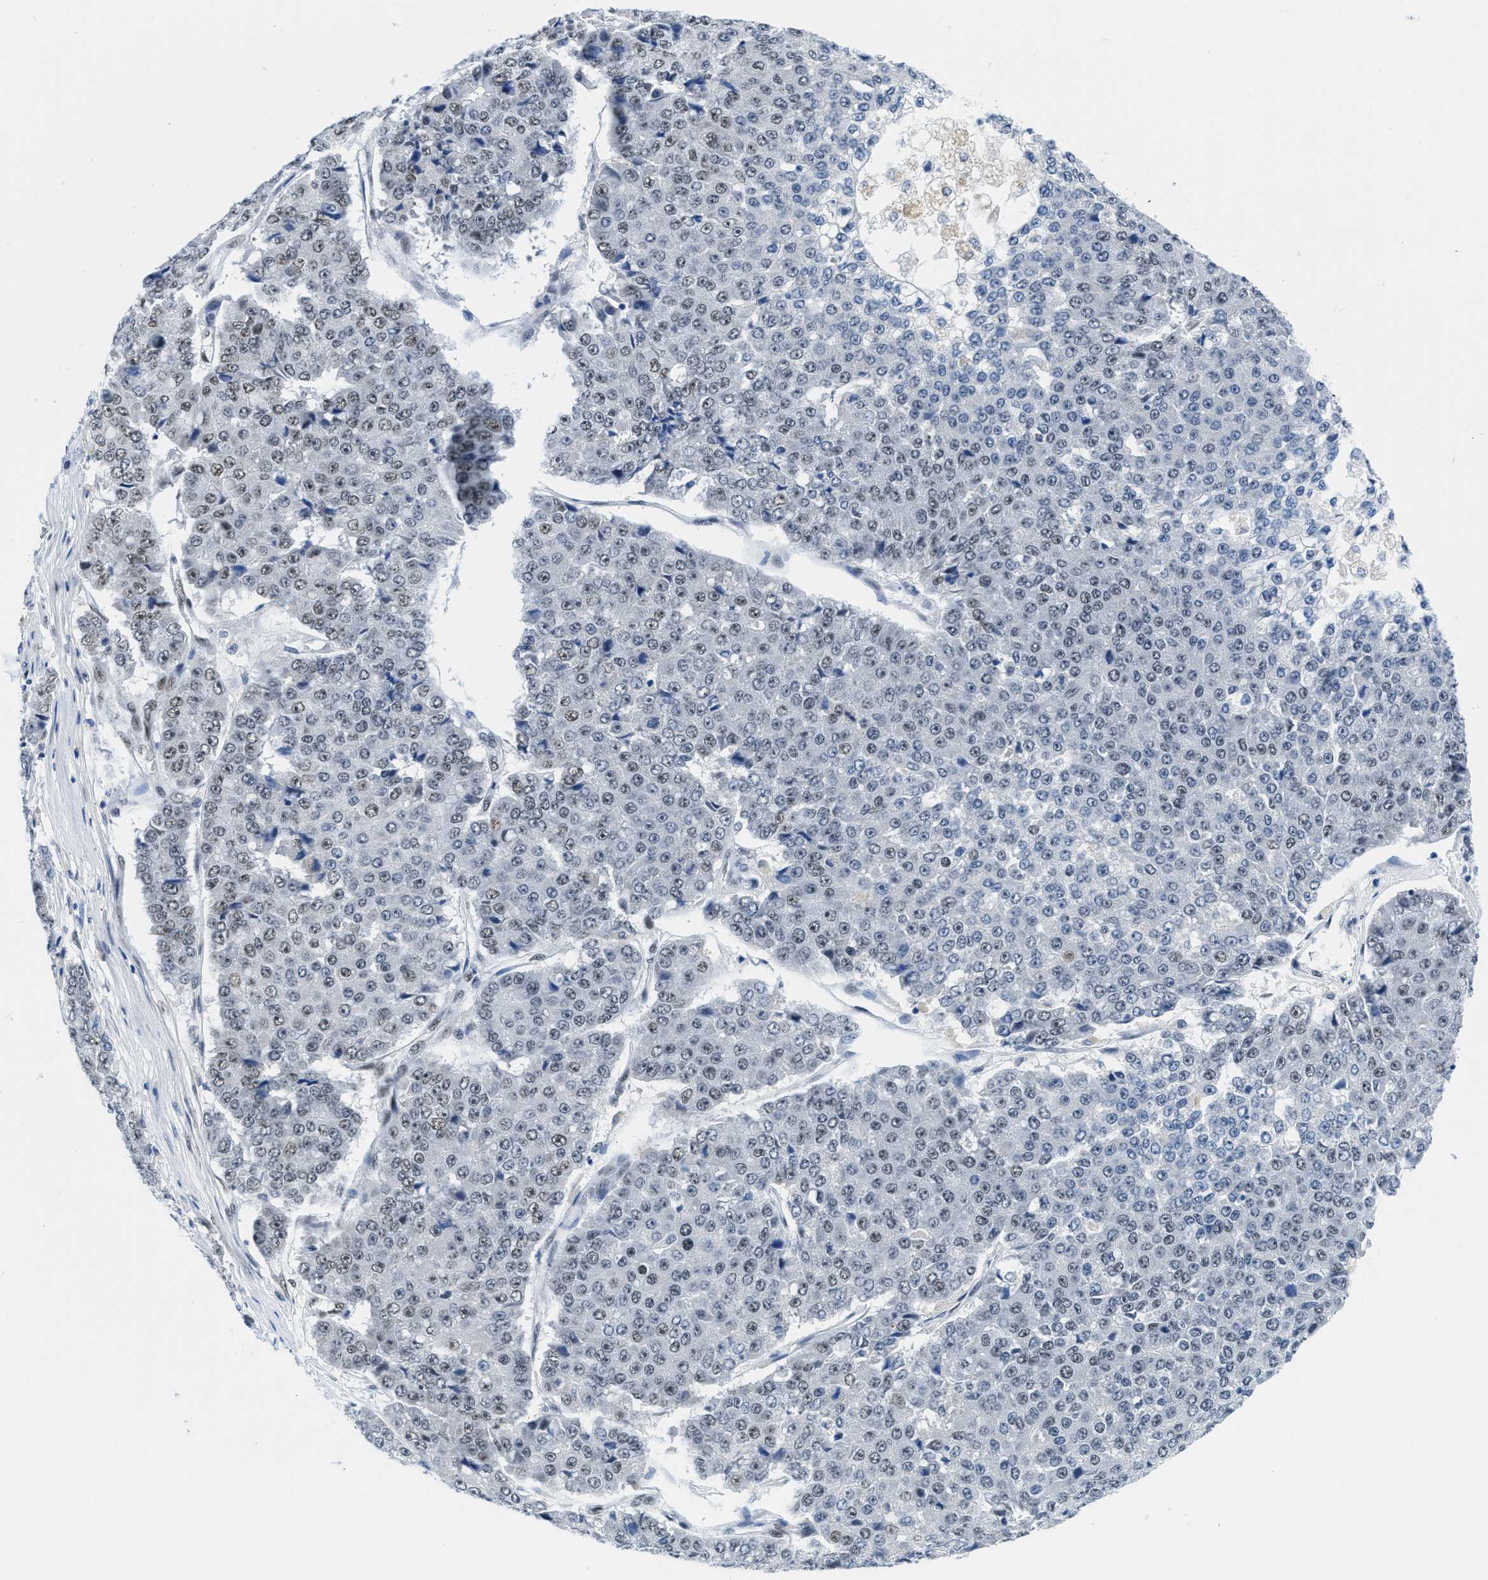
{"staining": {"intensity": "weak", "quantity": "<25%", "location": "nuclear"}, "tissue": "pancreatic cancer", "cell_type": "Tumor cells", "image_type": "cancer", "snomed": [{"axis": "morphology", "description": "Adenocarcinoma, NOS"}, {"axis": "topography", "description": "Pancreas"}], "caption": "The photomicrograph shows no staining of tumor cells in pancreatic cancer (adenocarcinoma).", "gene": "SMARCAD1", "patient": {"sex": "male", "age": 50}}